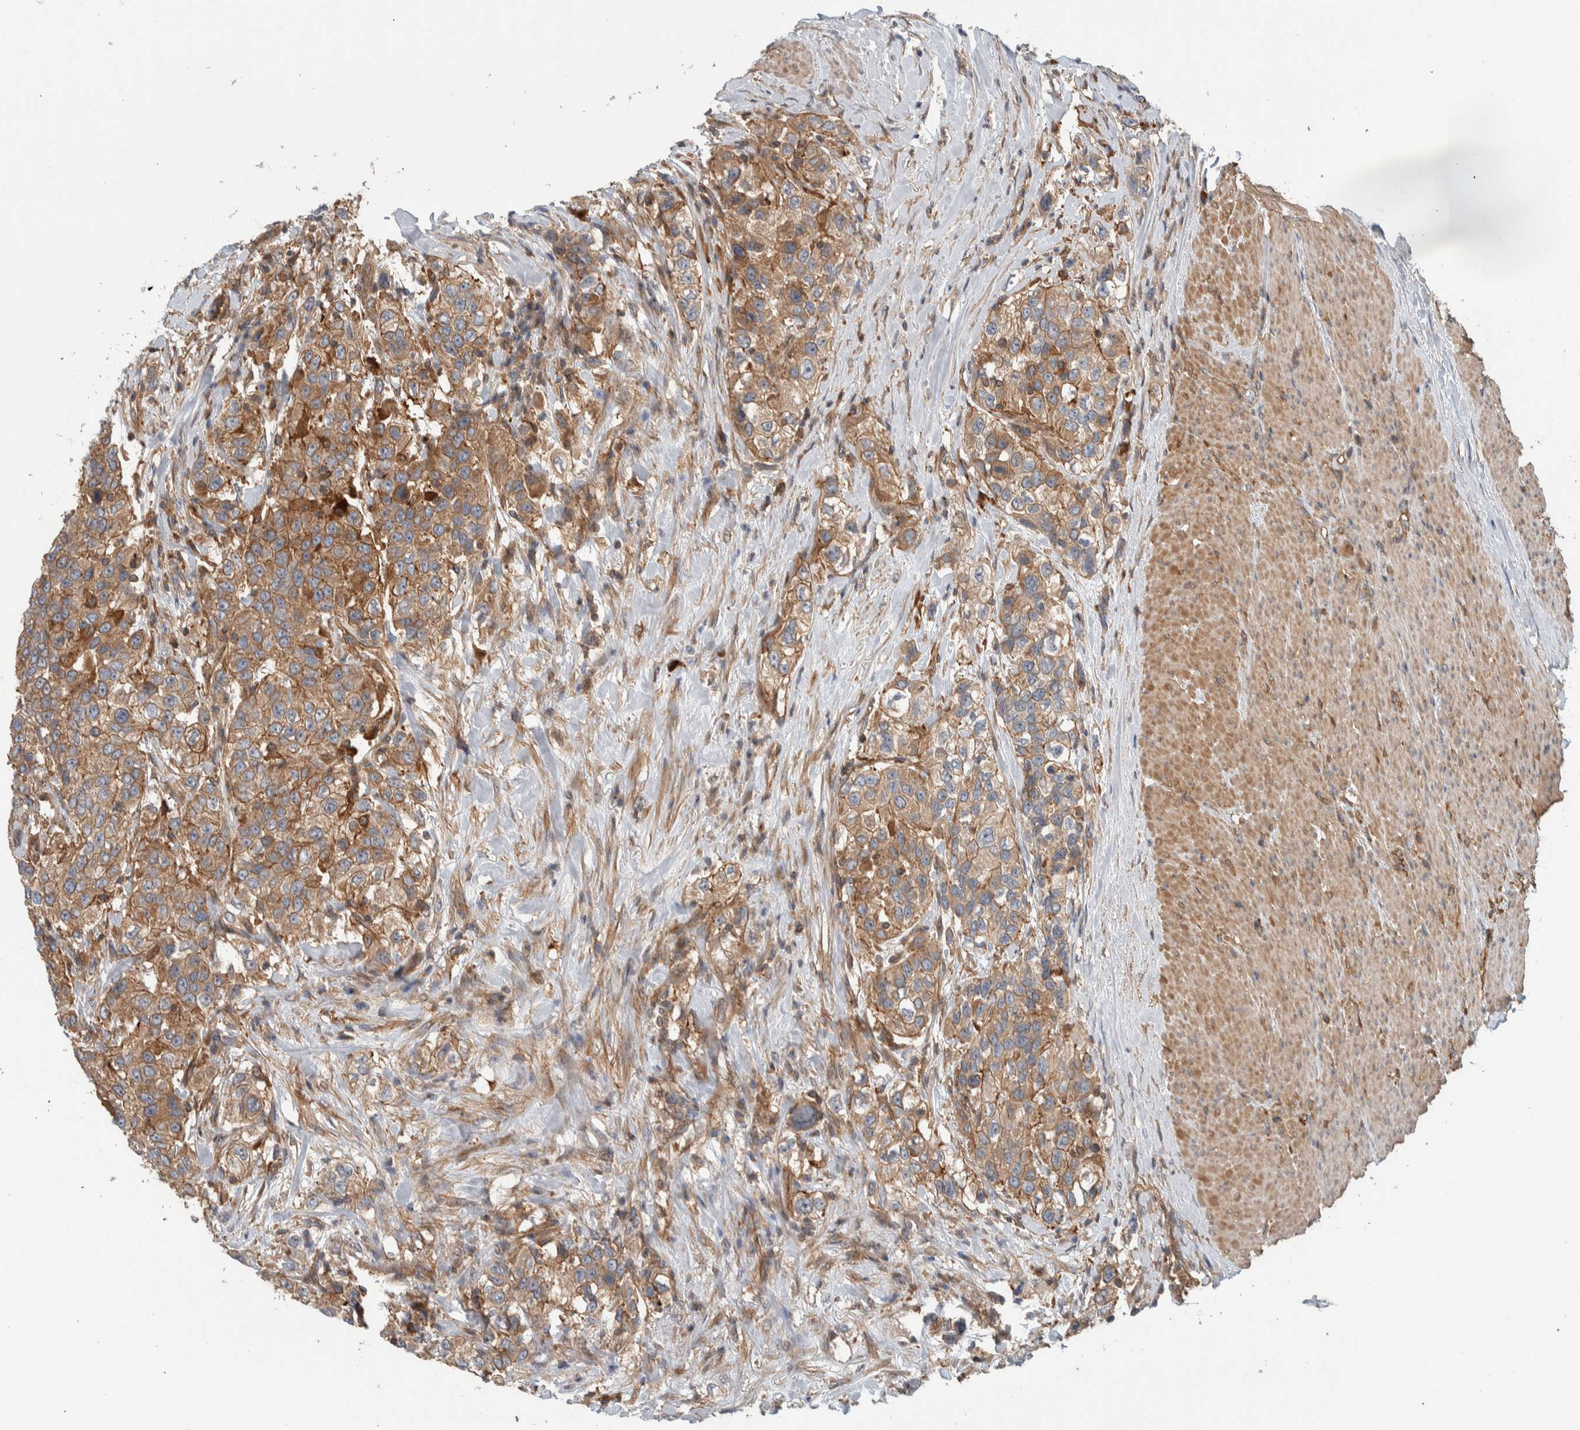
{"staining": {"intensity": "moderate", "quantity": ">75%", "location": "cytoplasmic/membranous"}, "tissue": "urothelial cancer", "cell_type": "Tumor cells", "image_type": "cancer", "snomed": [{"axis": "morphology", "description": "Urothelial carcinoma, High grade"}, {"axis": "topography", "description": "Urinary bladder"}], "caption": "Moderate cytoplasmic/membranous protein staining is identified in approximately >75% of tumor cells in urothelial cancer.", "gene": "MPRIP", "patient": {"sex": "female", "age": 80}}